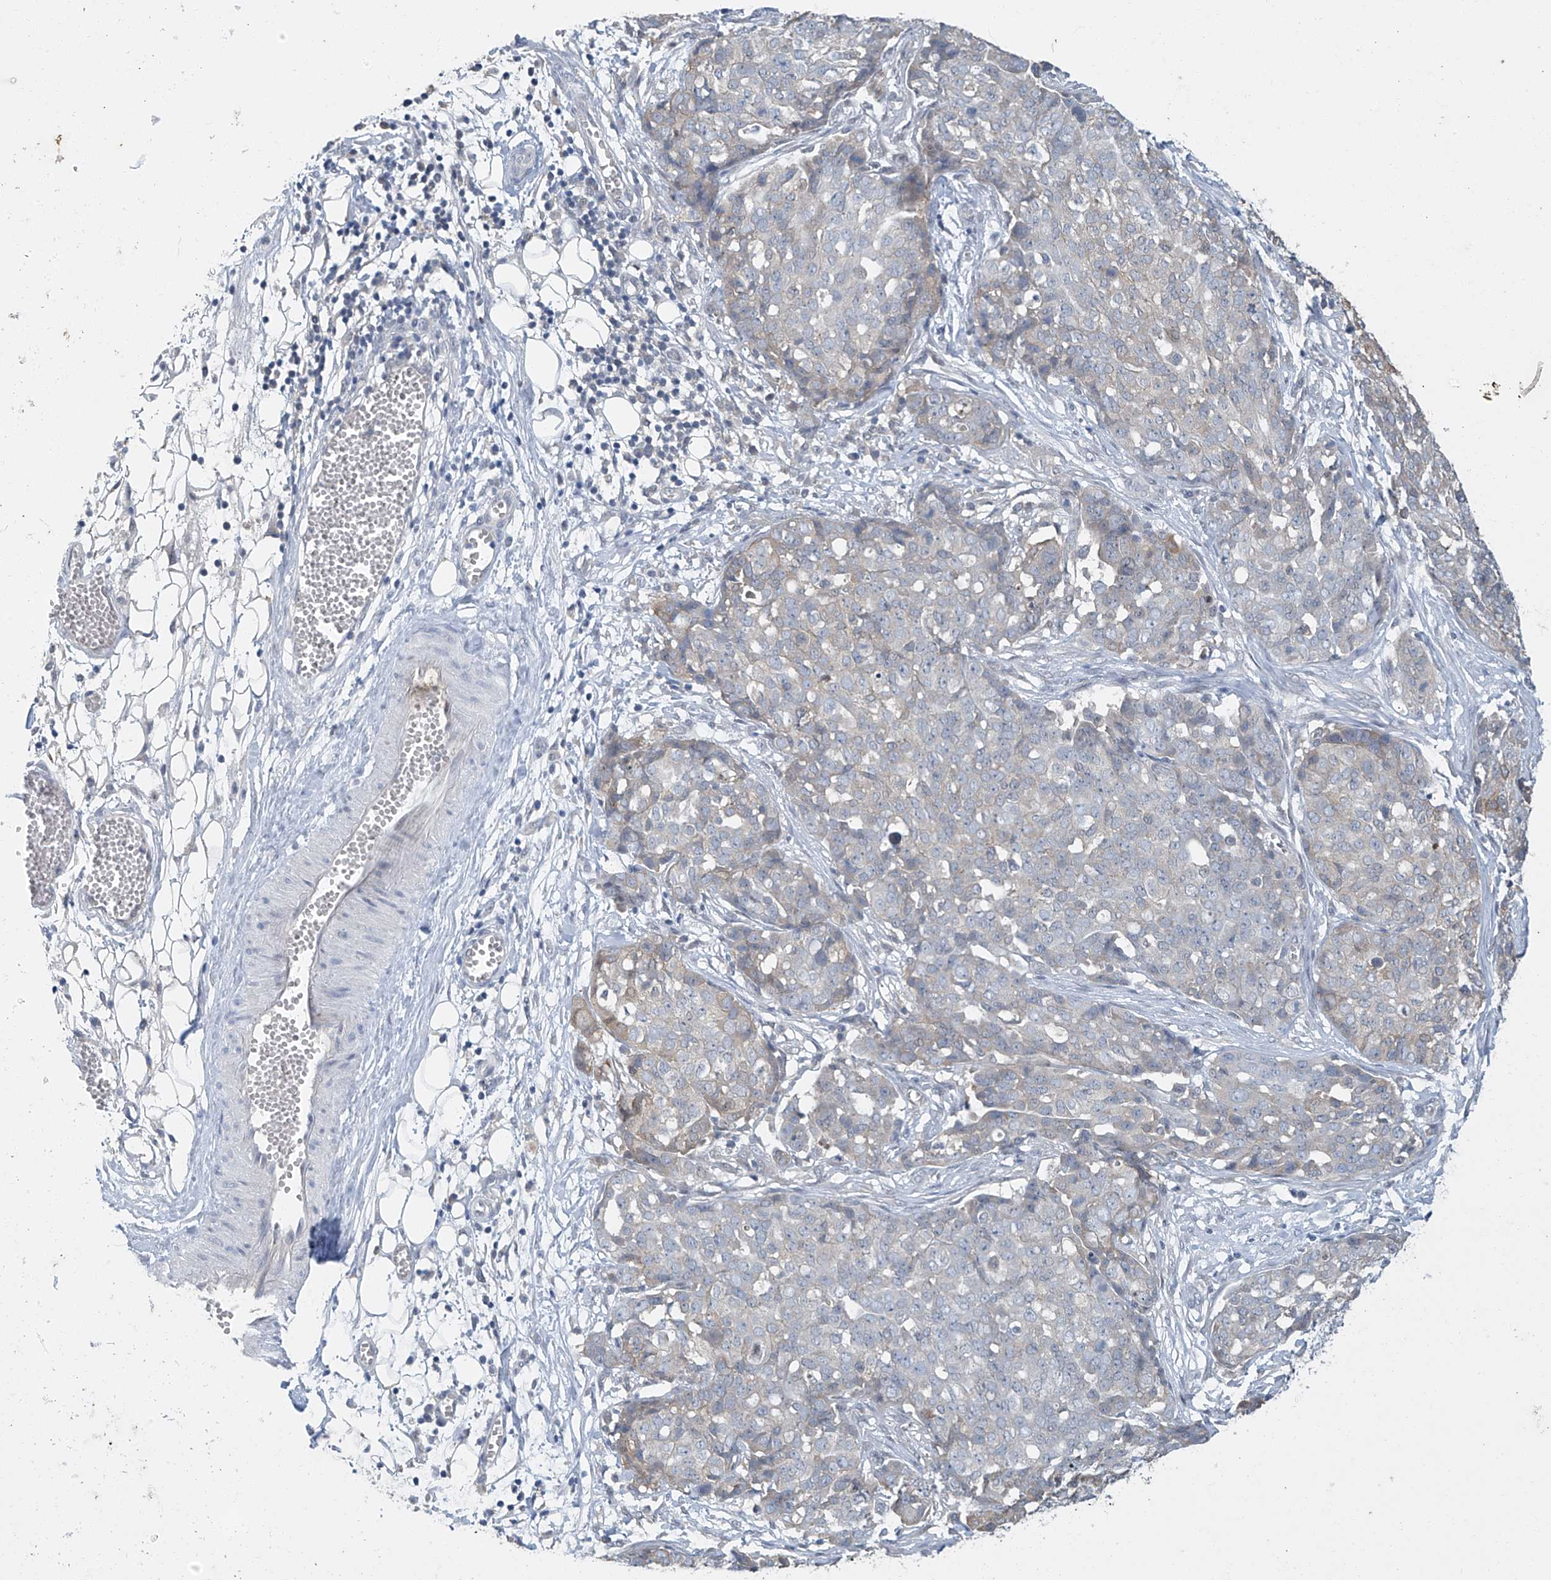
{"staining": {"intensity": "negative", "quantity": "none", "location": "none"}, "tissue": "ovarian cancer", "cell_type": "Tumor cells", "image_type": "cancer", "snomed": [{"axis": "morphology", "description": "Cystadenocarcinoma, serous, NOS"}, {"axis": "topography", "description": "Soft tissue"}, {"axis": "topography", "description": "Ovary"}], "caption": "This is an immunohistochemistry (IHC) histopathology image of human ovarian serous cystadenocarcinoma. There is no positivity in tumor cells.", "gene": "TAF8", "patient": {"sex": "female", "age": 57}}